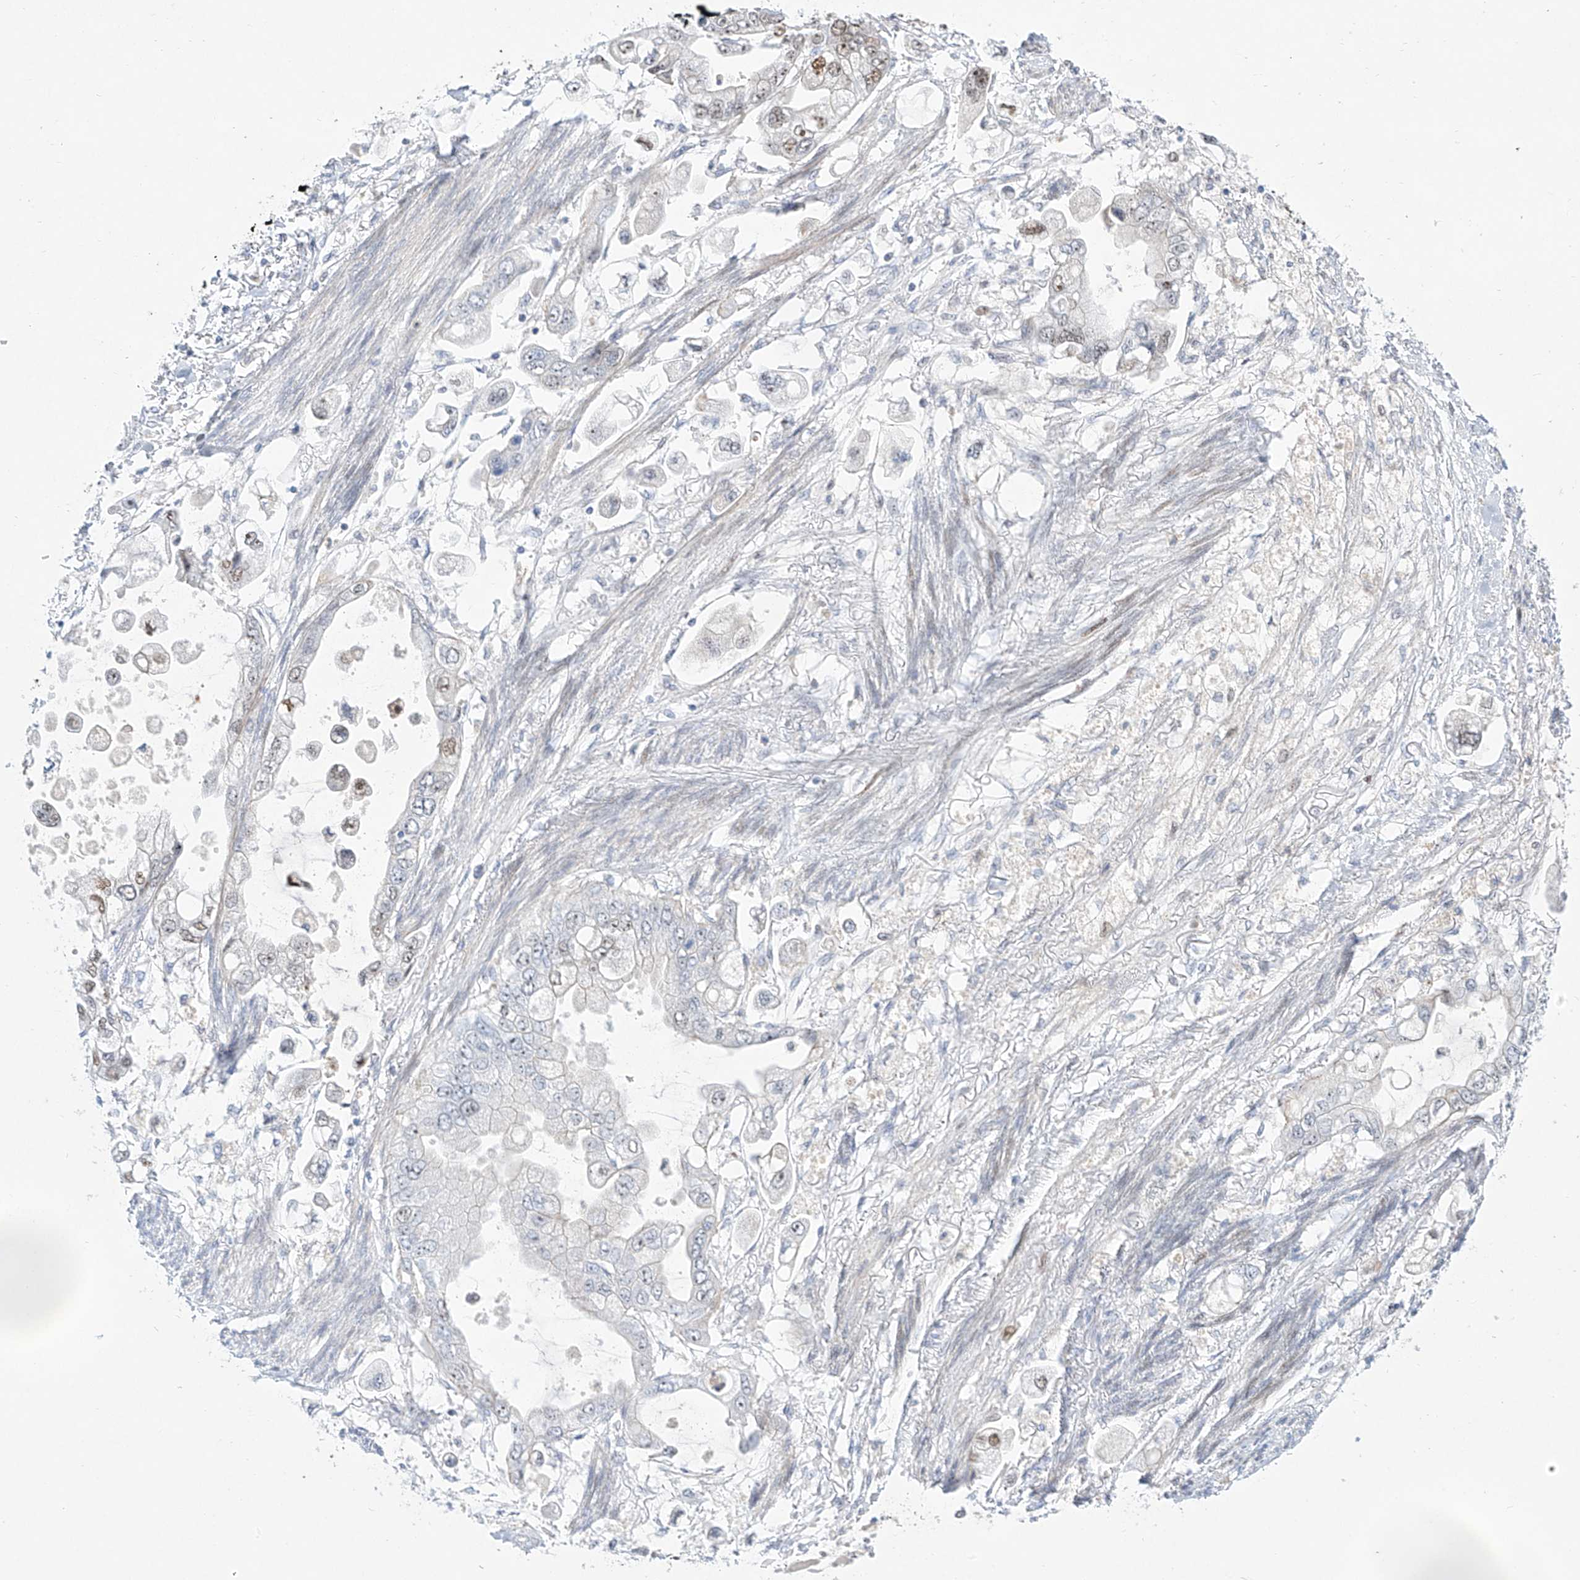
{"staining": {"intensity": "weak", "quantity": "<25%", "location": "nuclear"}, "tissue": "stomach cancer", "cell_type": "Tumor cells", "image_type": "cancer", "snomed": [{"axis": "morphology", "description": "Adenocarcinoma, NOS"}, {"axis": "topography", "description": "Stomach"}], "caption": "A high-resolution photomicrograph shows immunohistochemistry staining of adenocarcinoma (stomach), which reveals no significant expression in tumor cells.", "gene": "SNU13", "patient": {"sex": "male", "age": 62}}